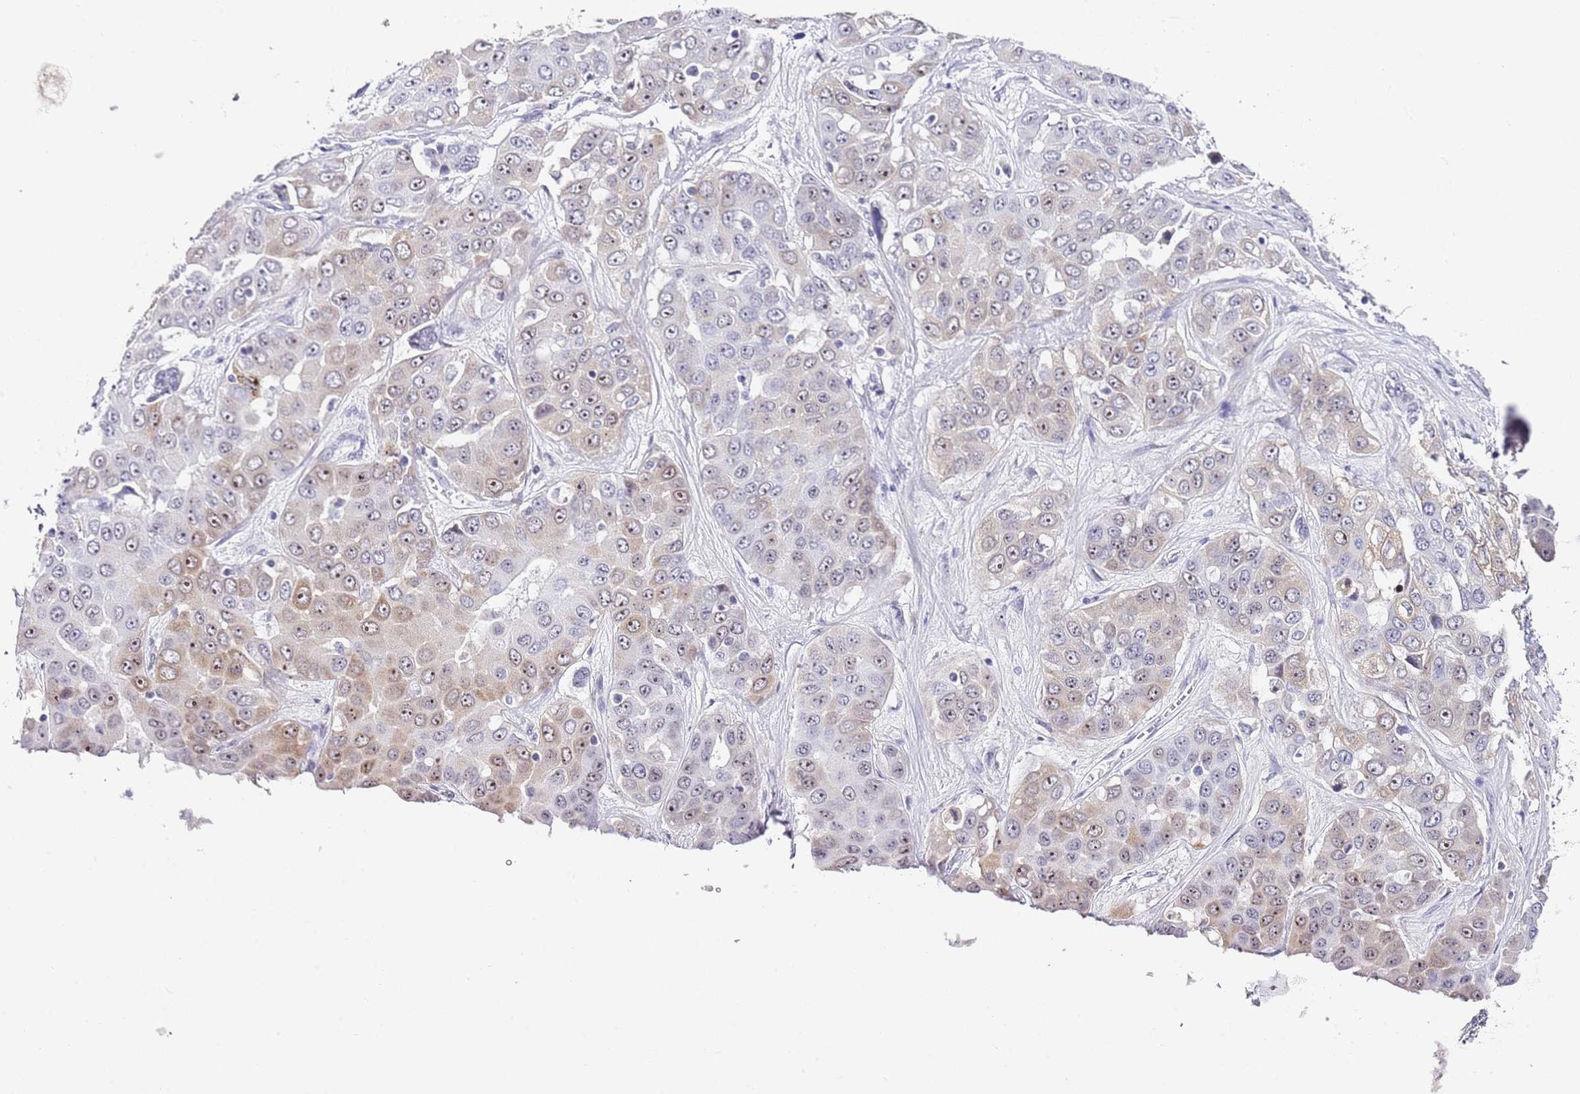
{"staining": {"intensity": "weak", "quantity": "25%-75%", "location": "cytoplasmic/membranous,nuclear"}, "tissue": "liver cancer", "cell_type": "Tumor cells", "image_type": "cancer", "snomed": [{"axis": "morphology", "description": "Cholangiocarcinoma"}, {"axis": "topography", "description": "Liver"}], "caption": "Liver cancer (cholangiocarcinoma) tissue shows weak cytoplasmic/membranous and nuclear expression in approximately 25%-75% of tumor cells, visualized by immunohistochemistry.", "gene": "NOP56", "patient": {"sex": "female", "age": 52}}